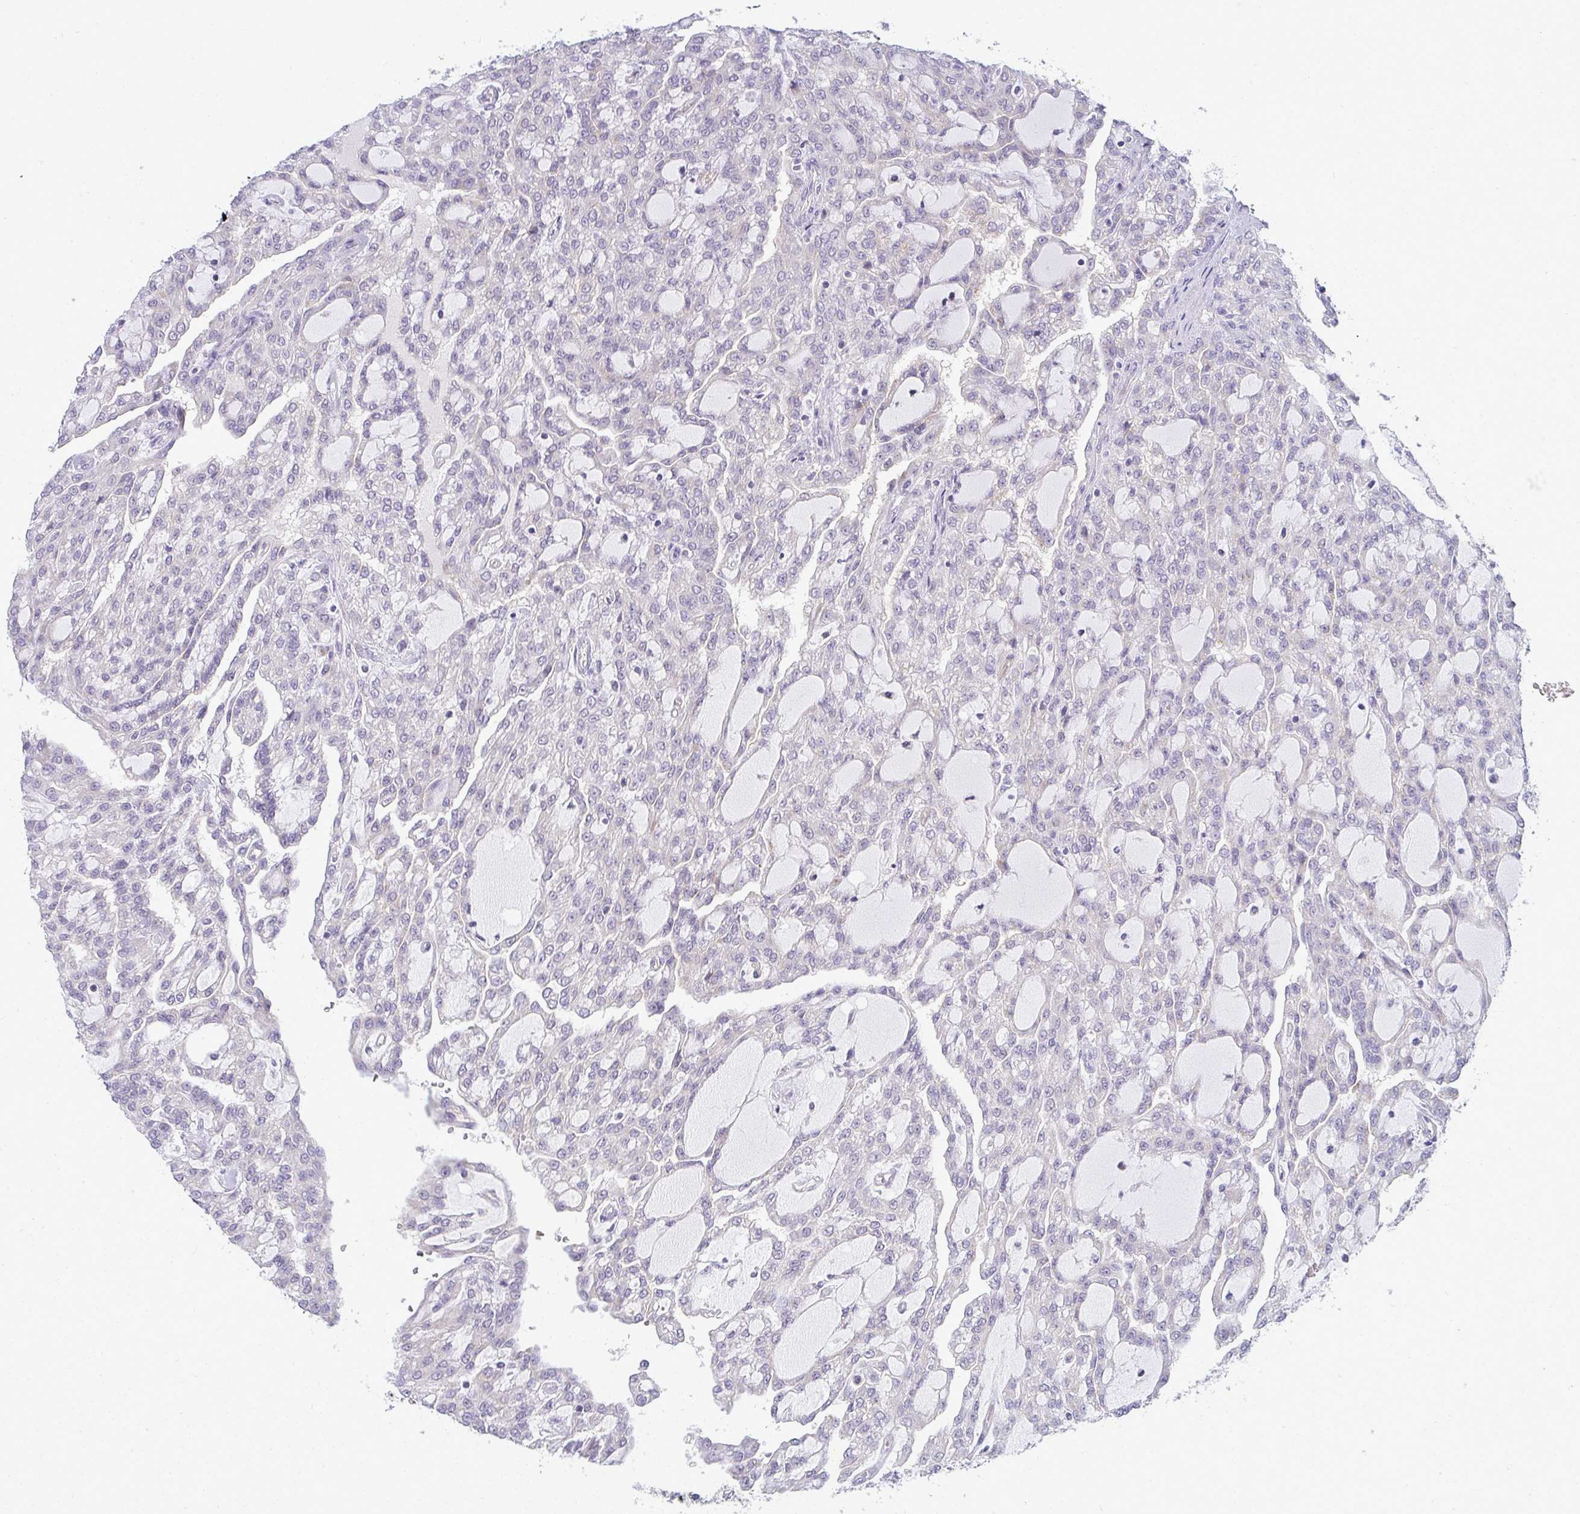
{"staining": {"intensity": "negative", "quantity": "none", "location": "none"}, "tissue": "renal cancer", "cell_type": "Tumor cells", "image_type": "cancer", "snomed": [{"axis": "morphology", "description": "Adenocarcinoma, NOS"}, {"axis": "topography", "description": "Kidney"}], "caption": "Protein analysis of adenocarcinoma (renal) shows no significant staining in tumor cells.", "gene": "TMEM82", "patient": {"sex": "male", "age": 63}}